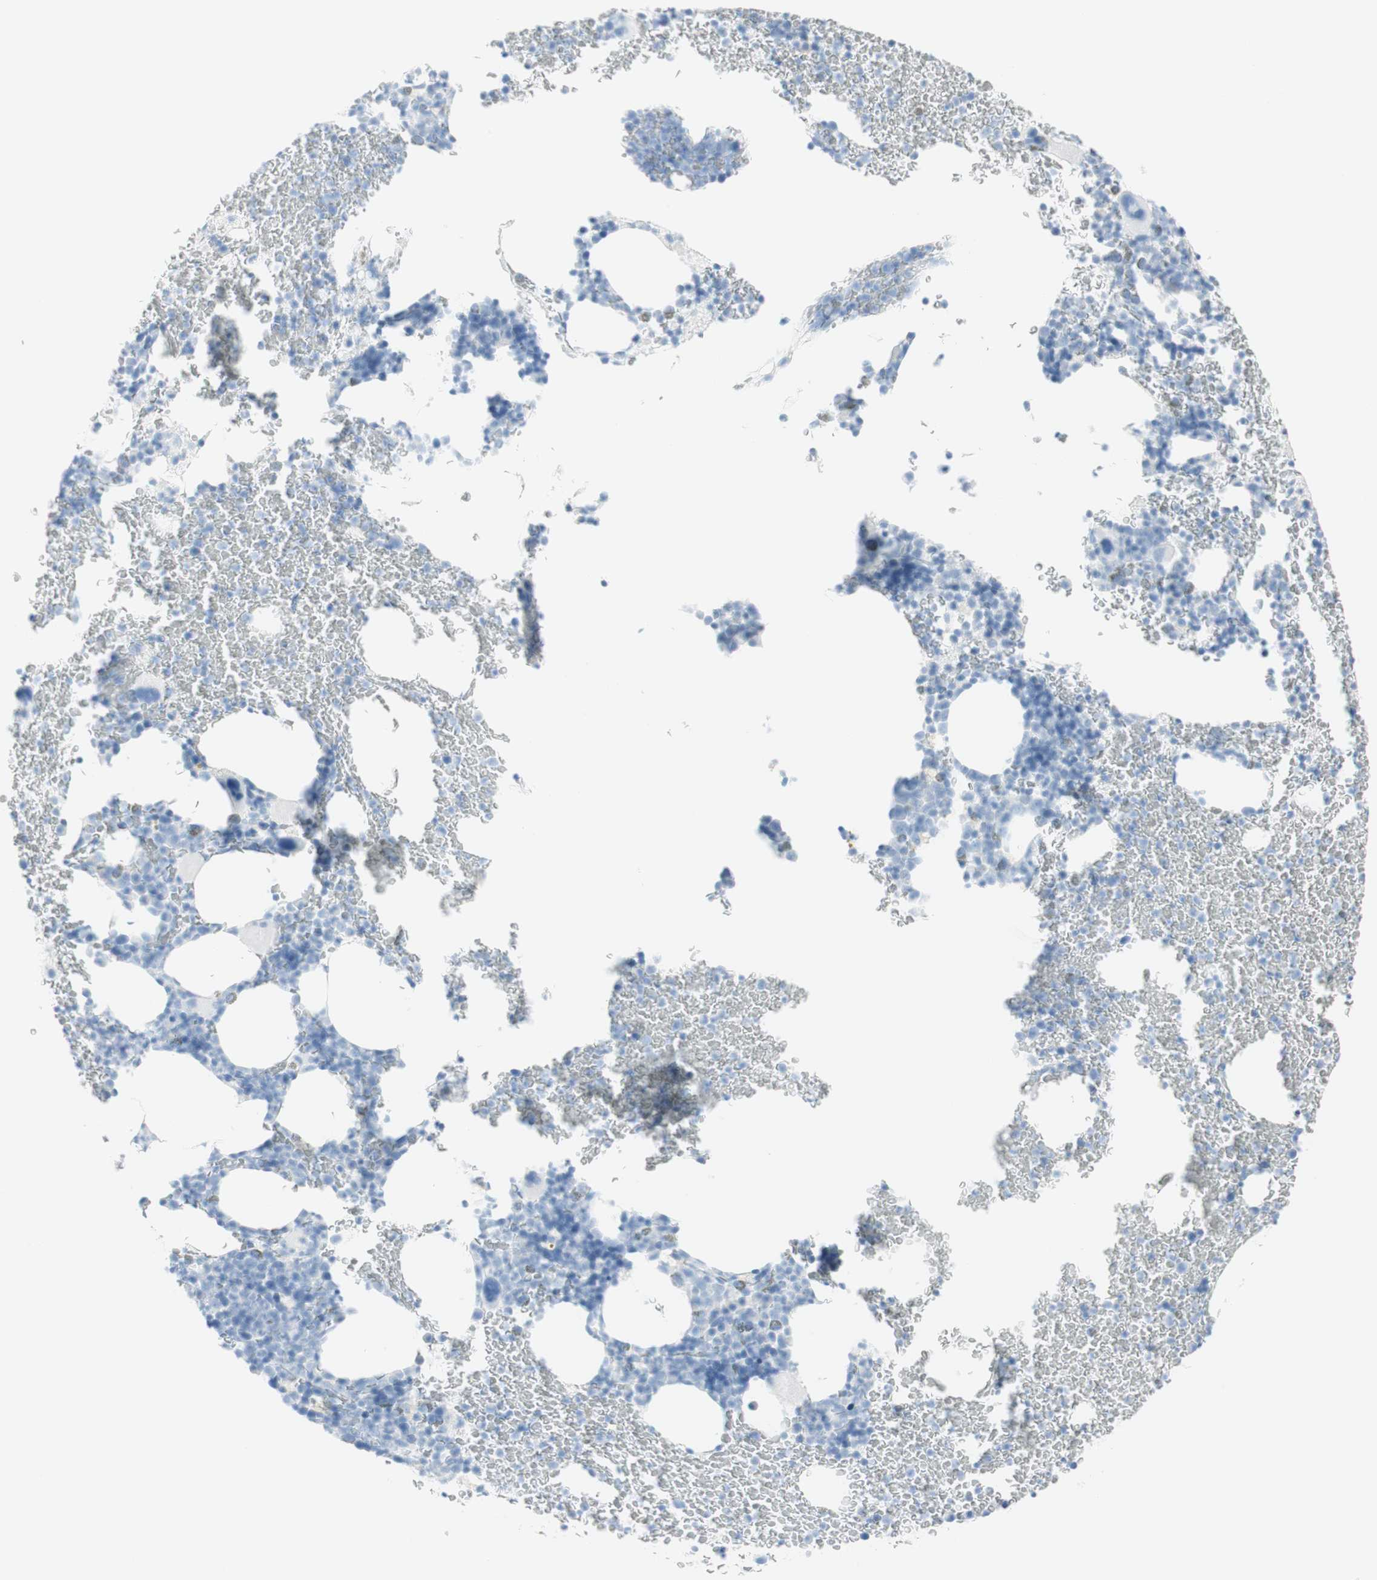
{"staining": {"intensity": "negative", "quantity": "none", "location": "none"}, "tissue": "bone marrow", "cell_type": "Hematopoietic cells", "image_type": "normal", "snomed": [{"axis": "morphology", "description": "Normal tissue, NOS"}, {"axis": "morphology", "description": "Inflammation, NOS"}, {"axis": "topography", "description": "Bone marrow"}], "caption": "Protein analysis of unremarkable bone marrow demonstrates no significant positivity in hematopoietic cells.", "gene": "NAPSA", "patient": {"sex": "male", "age": 72}}